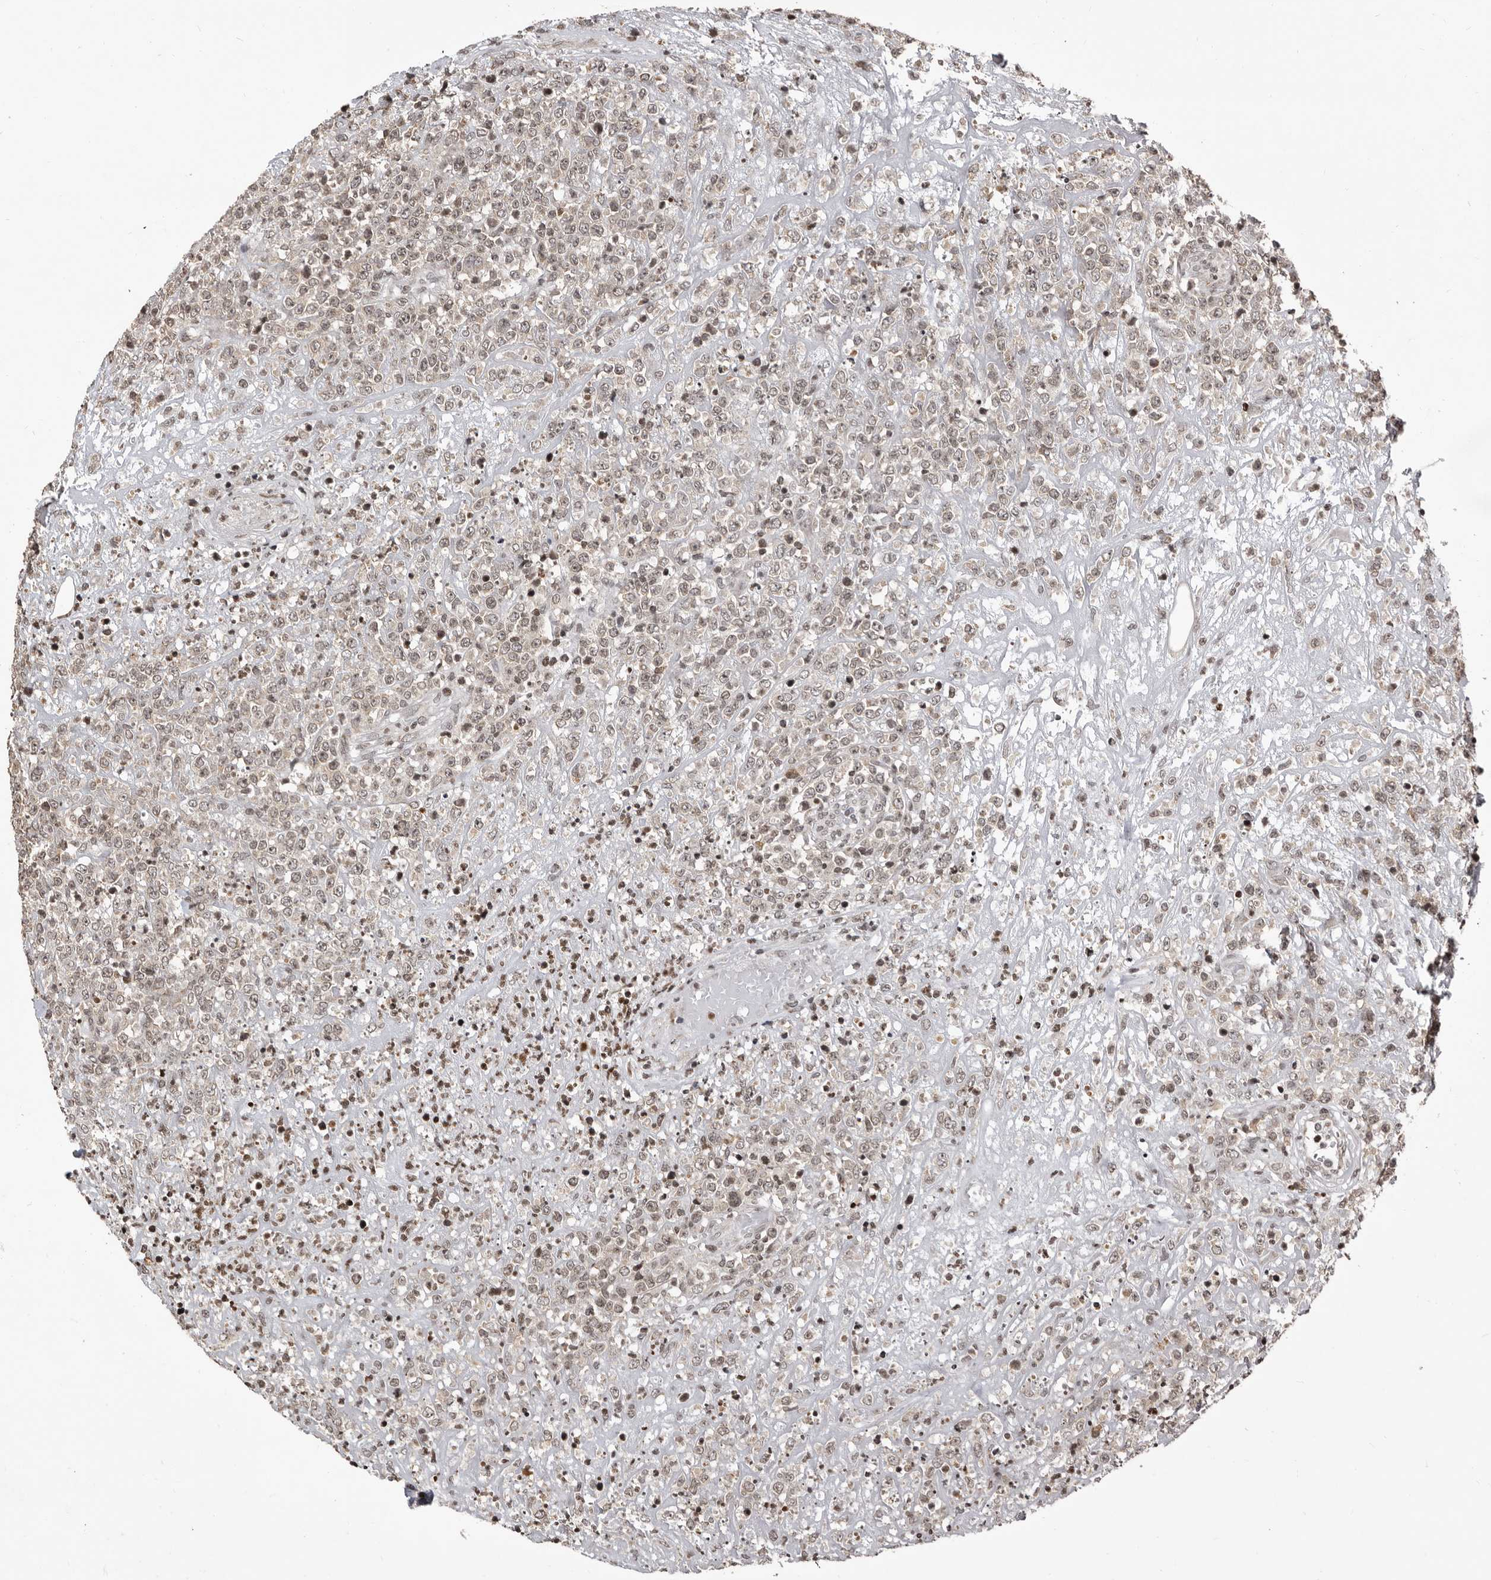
{"staining": {"intensity": "weak", "quantity": "25%-75%", "location": "nuclear"}, "tissue": "lymphoma", "cell_type": "Tumor cells", "image_type": "cancer", "snomed": [{"axis": "morphology", "description": "Malignant lymphoma, non-Hodgkin's type, High grade"}, {"axis": "topography", "description": "Colon"}], "caption": "A histopathology image of malignant lymphoma, non-Hodgkin's type (high-grade) stained for a protein reveals weak nuclear brown staining in tumor cells. (DAB (3,3'-diaminobenzidine) = brown stain, brightfield microscopy at high magnification).", "gene": "THUMPD1", "patient": {"sex": "female", "age": 53}}